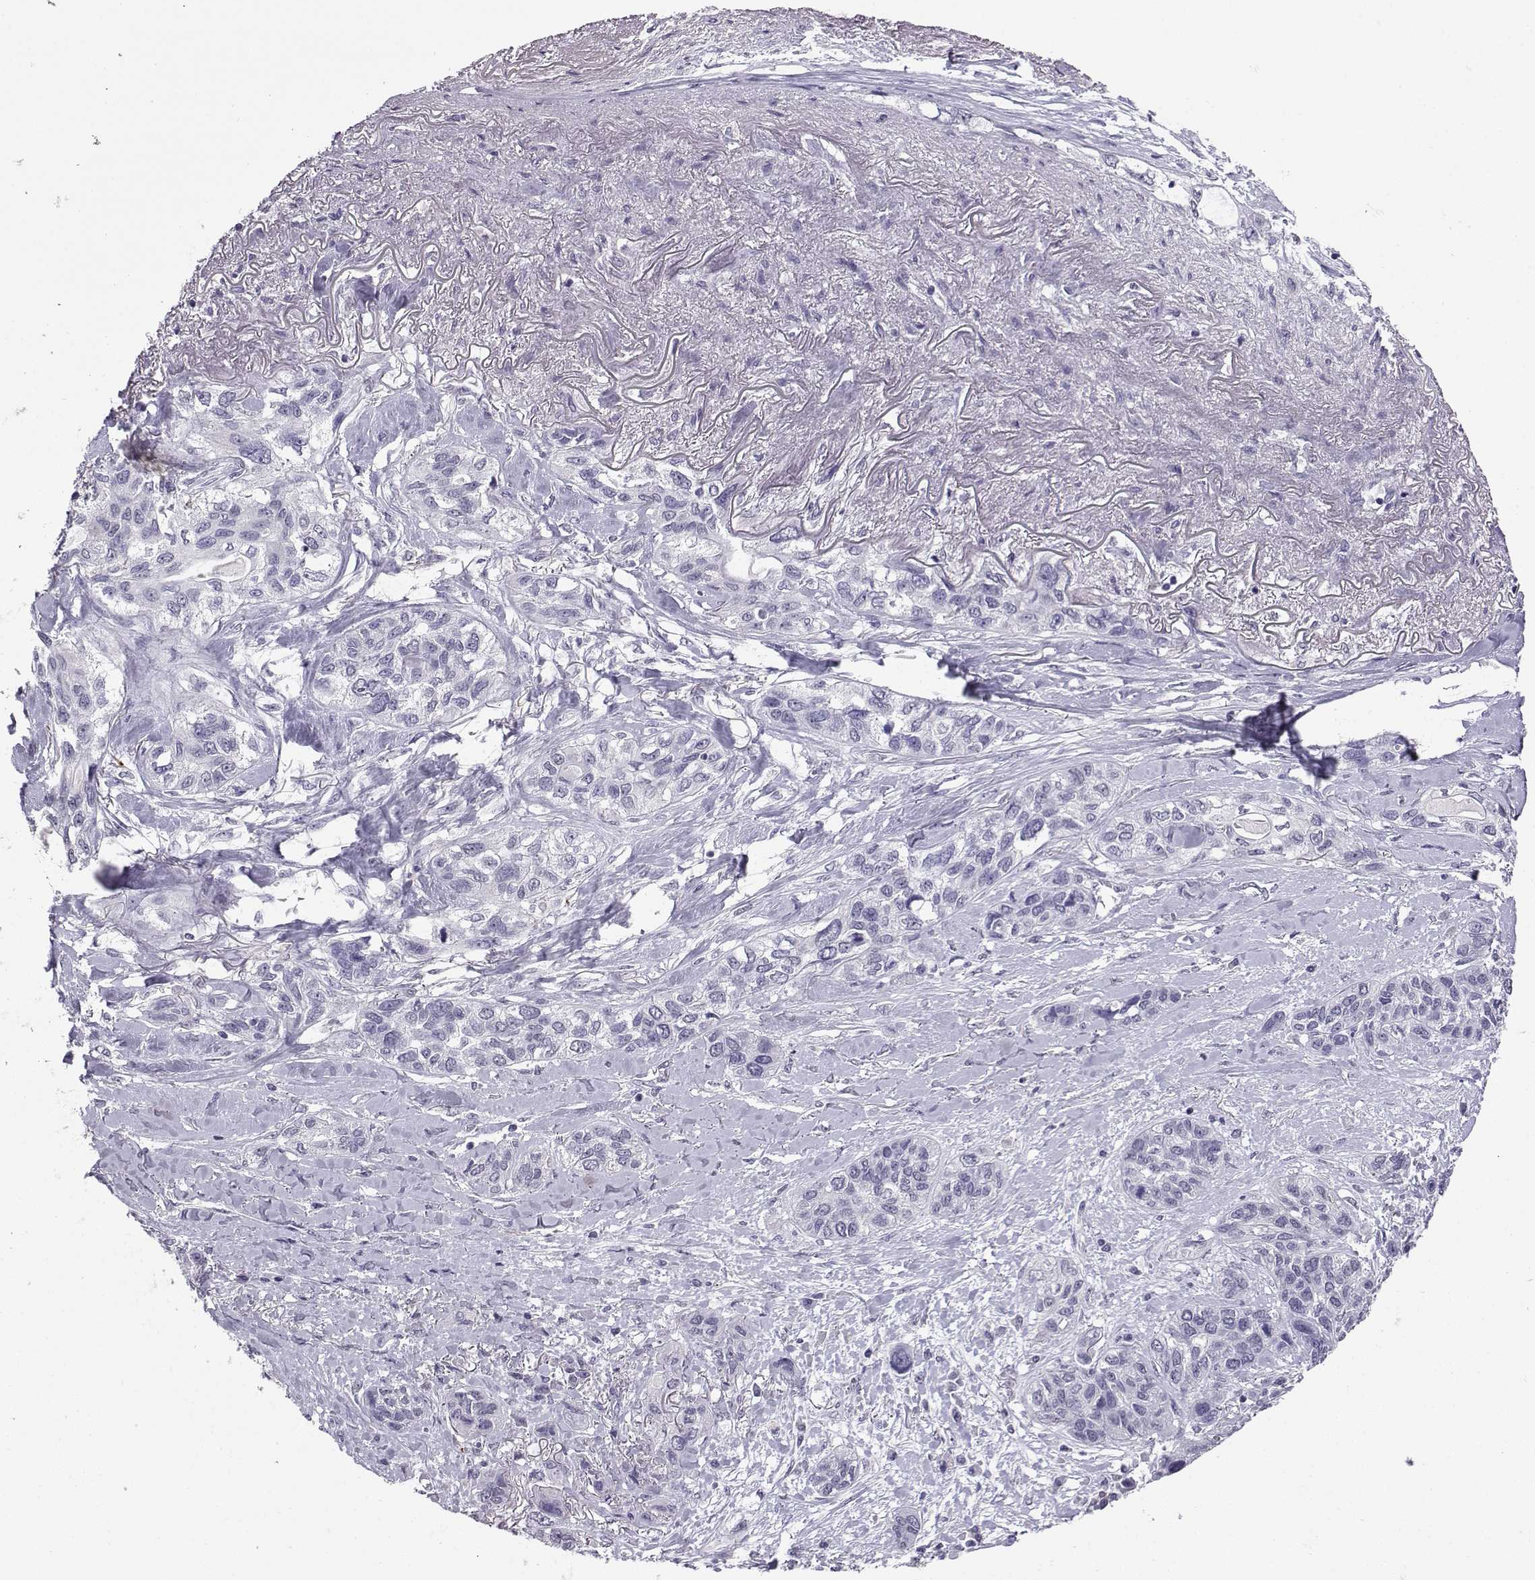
{"staining": {"intensity": "negative", "quantity": "none", "location": "none"}, "tissue": "lung cancer", "cell_type": "Tumor cells", "image_type": "cancer", "snomed": [{"axis": "morphology", "description": "Squamous cell carcinoma, NOS"}, {"axis": "topography", "description": "Lung"}], "caption": "There is no significant positivity in tumor cells of lung cancer (squamous cell carcinoma). The staining is performed using DAB brown chromogen with nuclei counter-stained in using hematoxylin.", "gene": "TBR1", "patient": {"sex": "female", "age": 70}}